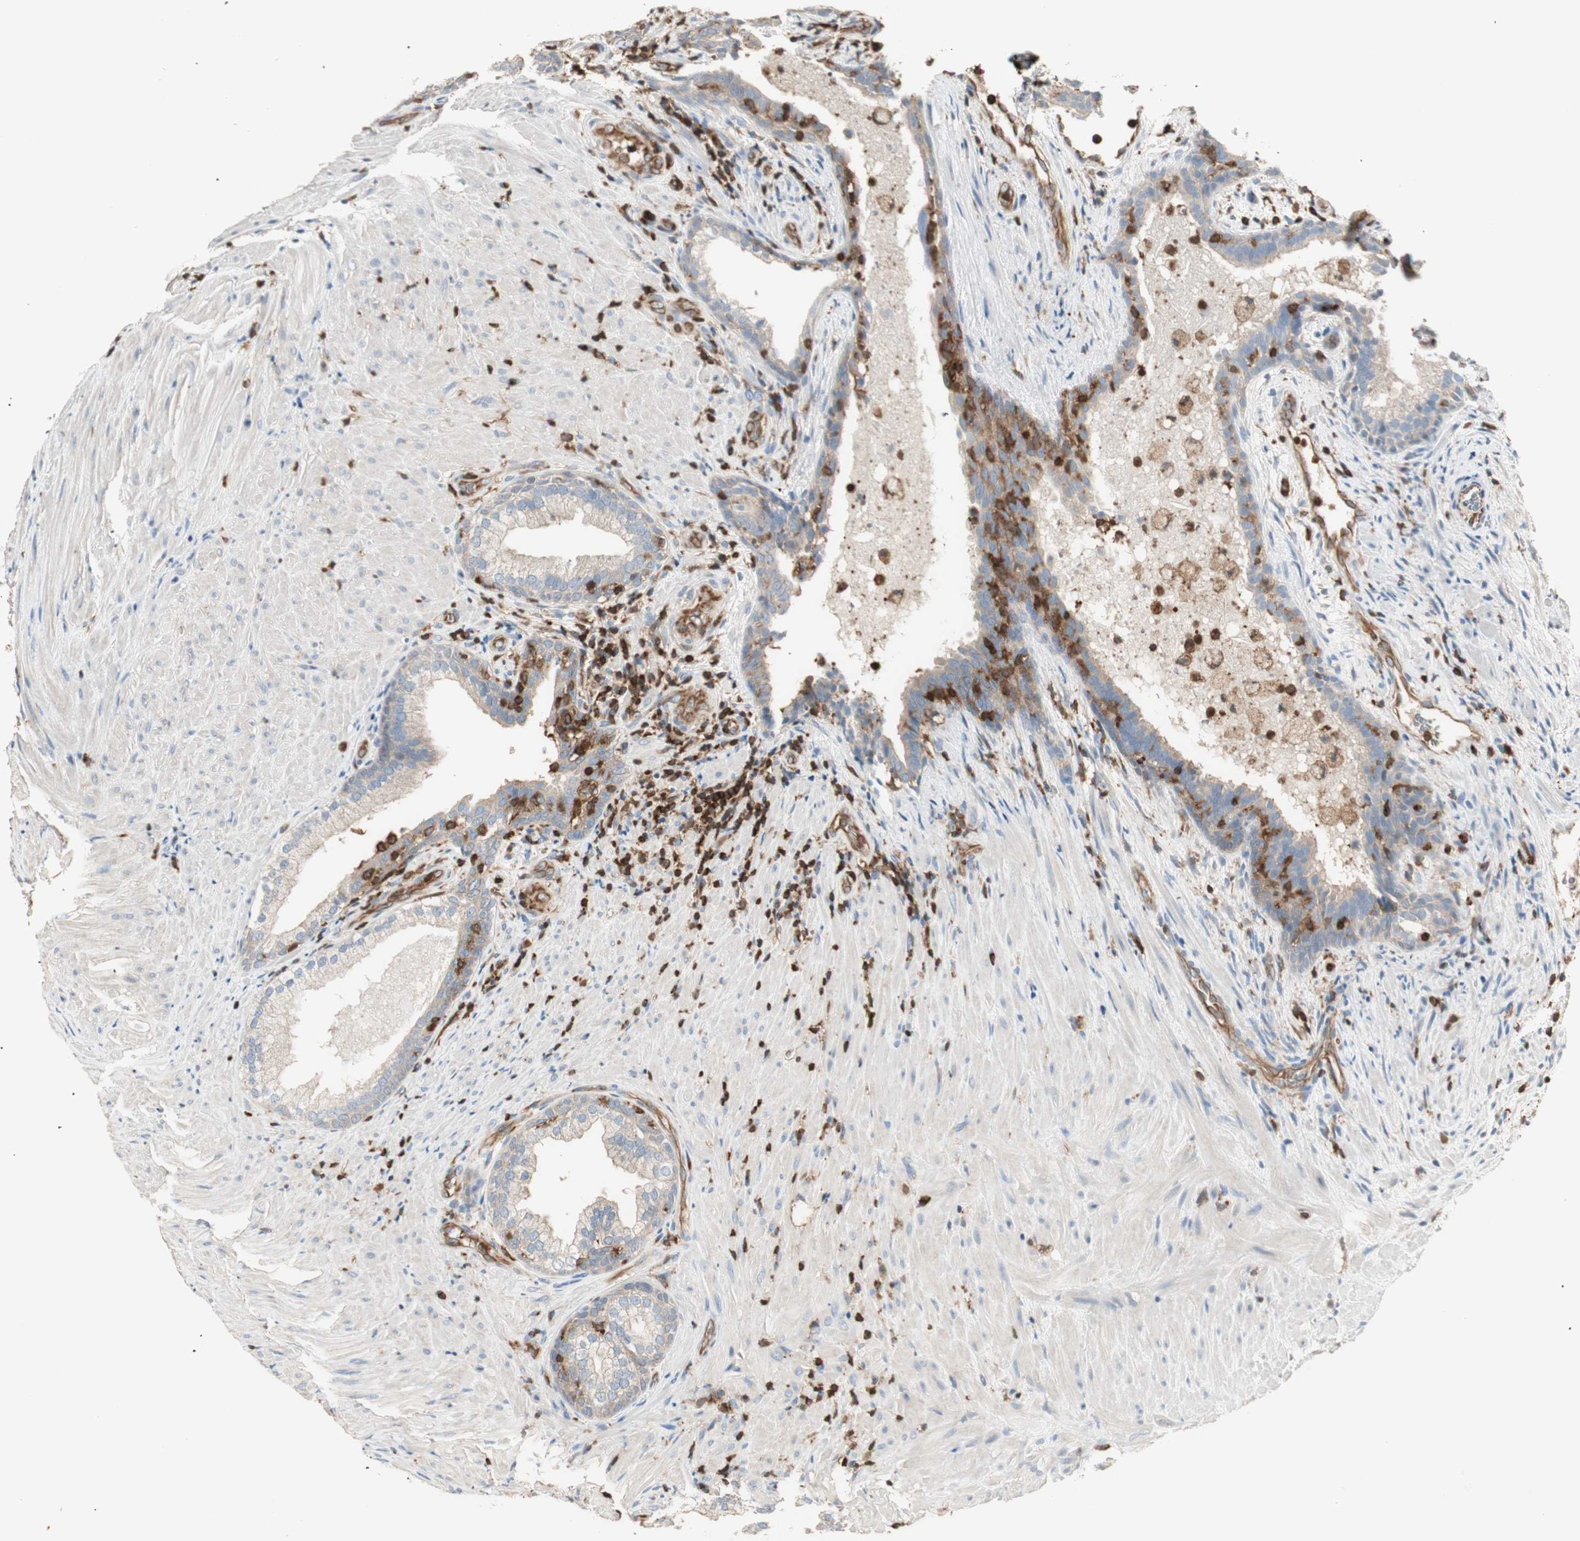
{"staining": {"intensity": "negative", "quantity": "none", "location": "none"}, "tissue": "prostate", "cell_type": "Glandular cells", "image_type": "normal", "snomed": [{"axis": "morphology", "description": "Normal tissue, NOS"}, {"axis": "topography", "description": "Prostate"}], "caption": "Immunohistochemistry (IHC) photomicrograph of unremarkable prostate stained for a protein (brown), which displays no expression in glandular cells. (Immunohistochemistry, brightfield microscopy, high magnification).", "gene": "CRLF3", "patient": {"sex": "male", "age": 76}}